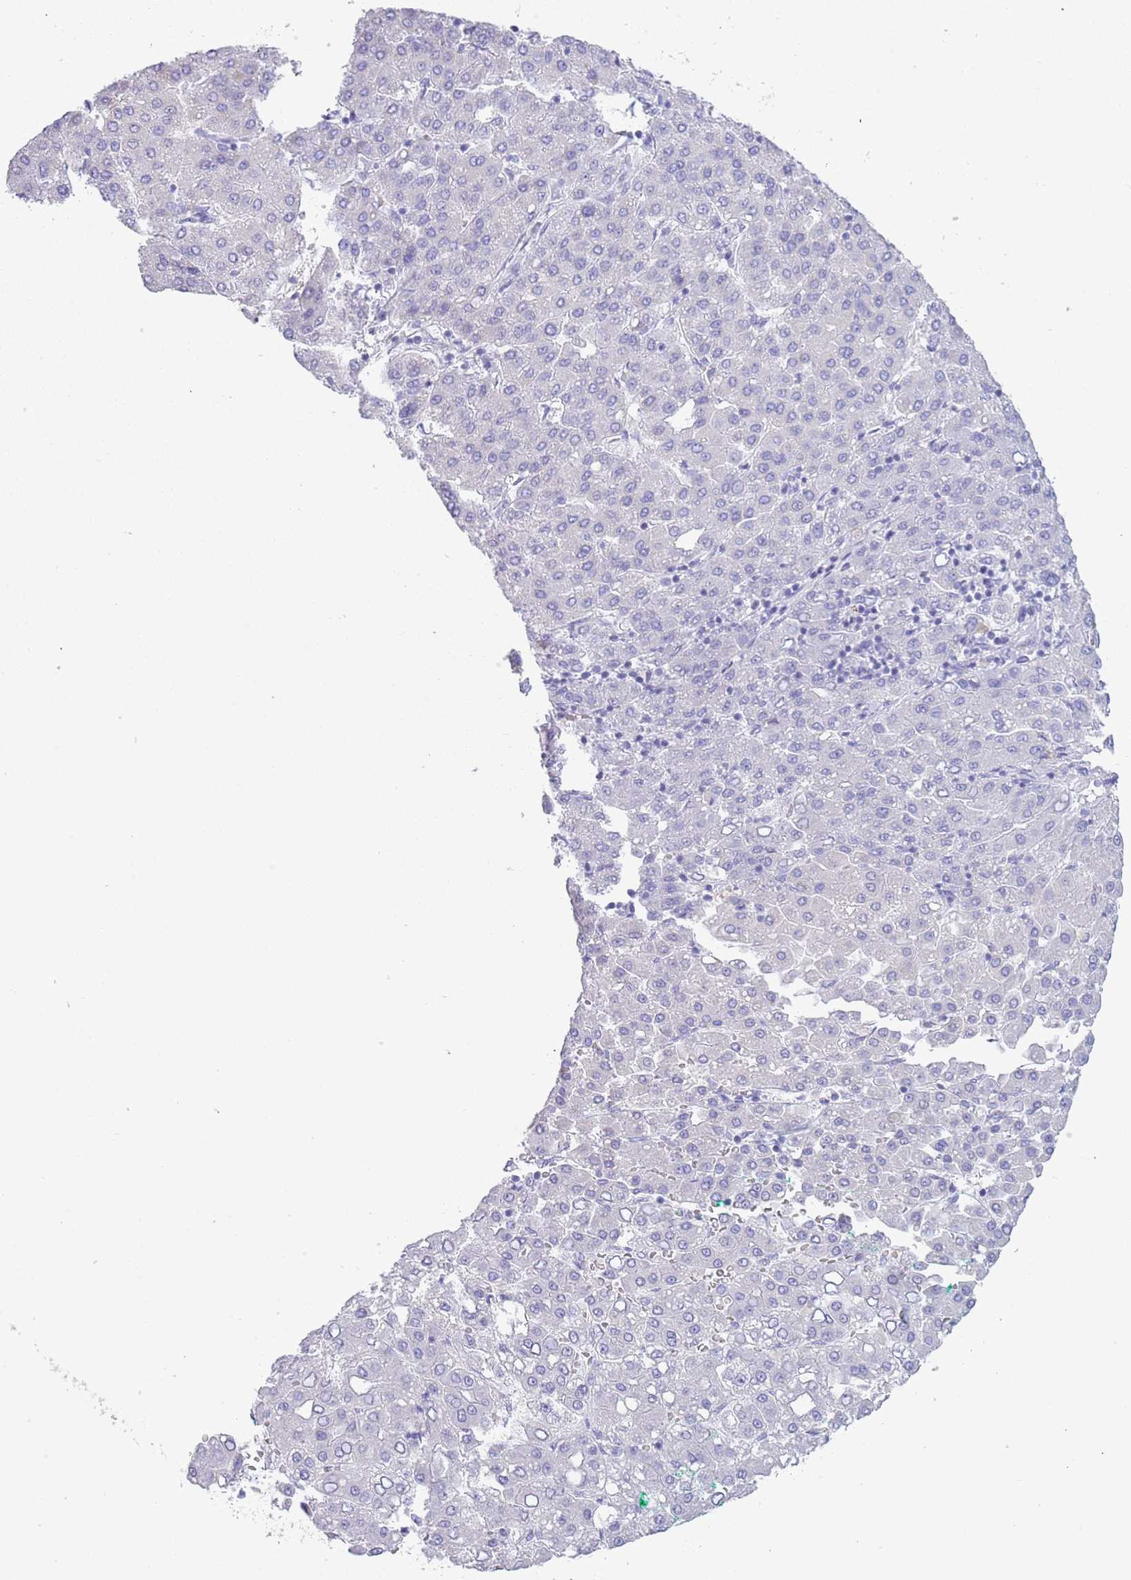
{"staining": {"intensity": "negative", "quantity": "none", "location": "none"}, "tissue": "liver cancer", "cell_type": "Tumor cells", "image_type": "cancer", "snomed": [{"axis": "morphology", "description": "Carcinoma, Hepatocellular, NOS"}, {"axis": "topography", "description": "Liver"}], "caption": "IHC of liver hepatocellular carcinoma reveals no expression in tumor cells.", "gene": "ACR", "patient": {"sex": "male", "age": 65}}